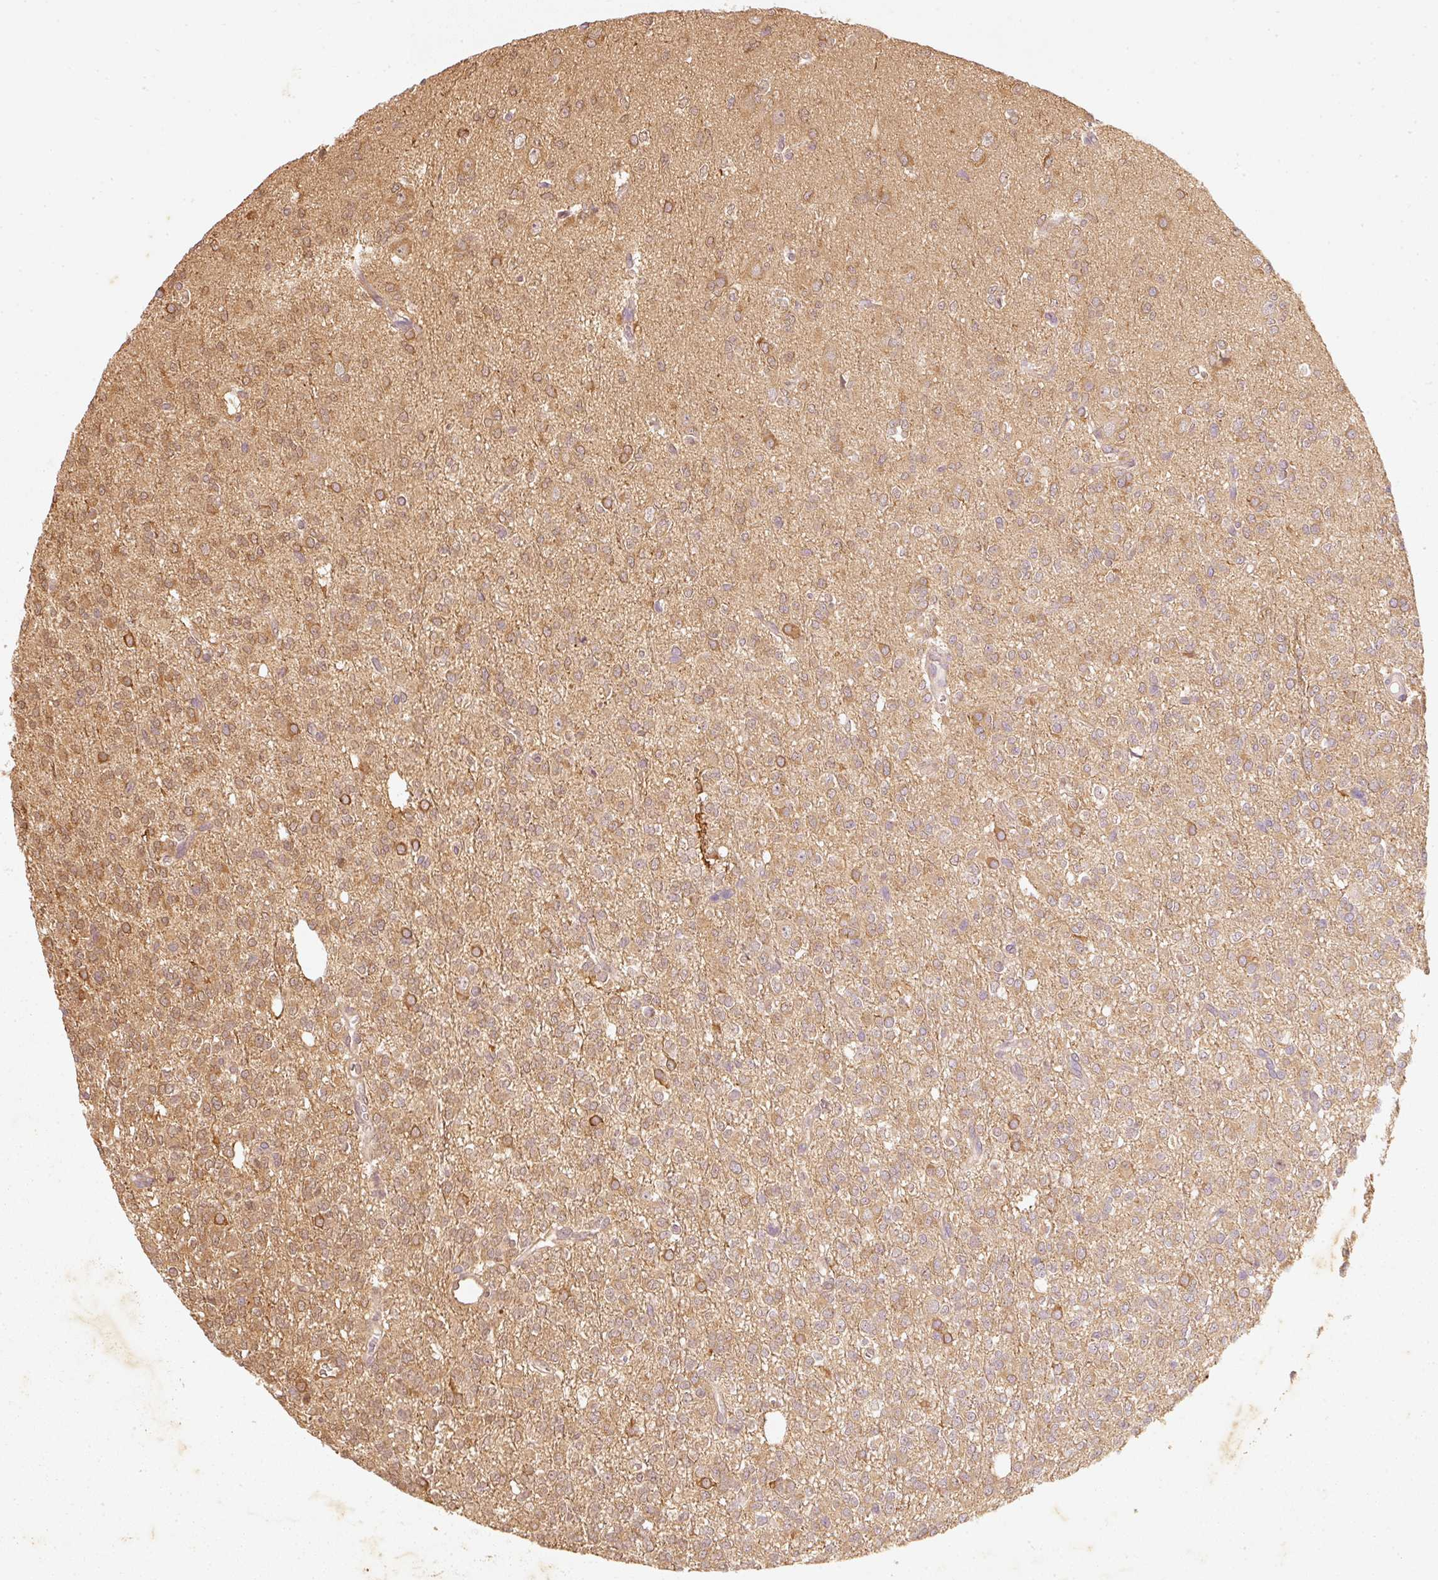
{"staining": {"intensity": "moderate", "quantity": ">75%", "location": "cytoplasmic/membranous"}, "tissue": "glioma", "cell_type": "Tumor cells", "image_type": "cancer", "snomed": [{"axis": "morphology", "description": "Glioma, malignant, Low grade"}, {"axis": "topography", "description": "Brain"}], "caption": "Immunohistochemical staining of human low-grade glioma (malignant) displays medium levels of moderate cytoplasmic/membranous protein positivity in about >75% of tumor cells. Using DAB (brown) and hematoxylin (blue) stains, captured at high magnification using brightfield microscopy.", "gene": "RGL2", "patient": {"sex": "female", "age": 33}}